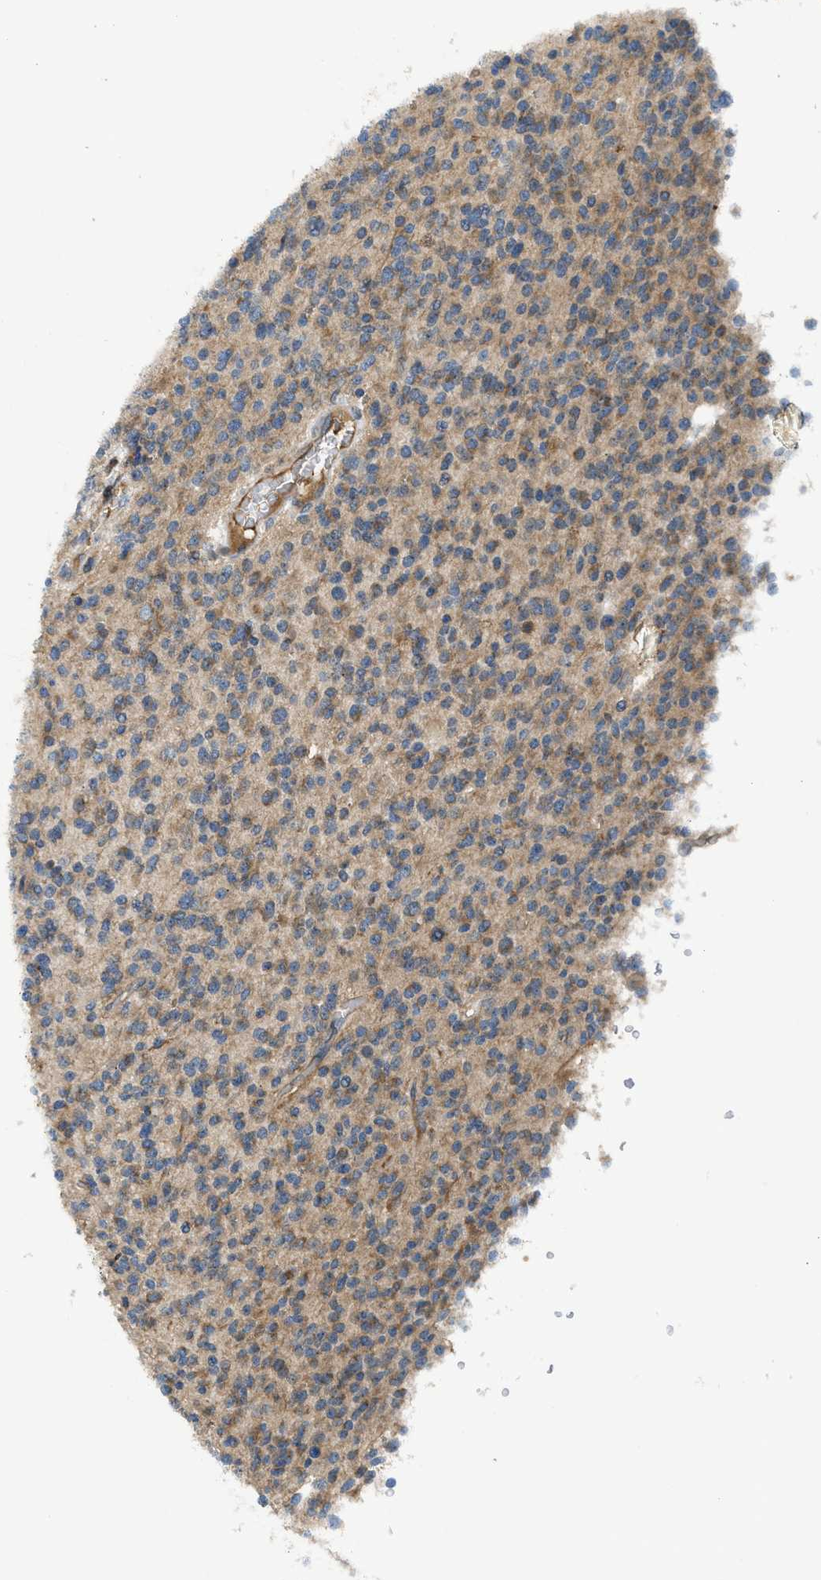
{"staining": {"intensity": "moderate", "quantity": ">75%", "location": "cytoplasmic/membranous"}, "tissue": "glioma", "cell_type": "Tumor cells", "image_type": "cancer", "snomed": [{"axis": "morphology", "description": "Glioma, malignant, High grade"}, {"axis": "topography", "description": "Brain"}], "caption": "Immunohistochemical staining of human malignant high-grade glioma reveals medium levels of moderate cytoplasmic/membranous protein positivity in approximately >75% of tumor cells. (Brightfield microscopy of DAB IHC at high magnification).", "gene": "PAFAH2", "patient": {"sex": "male", "age": 34}}